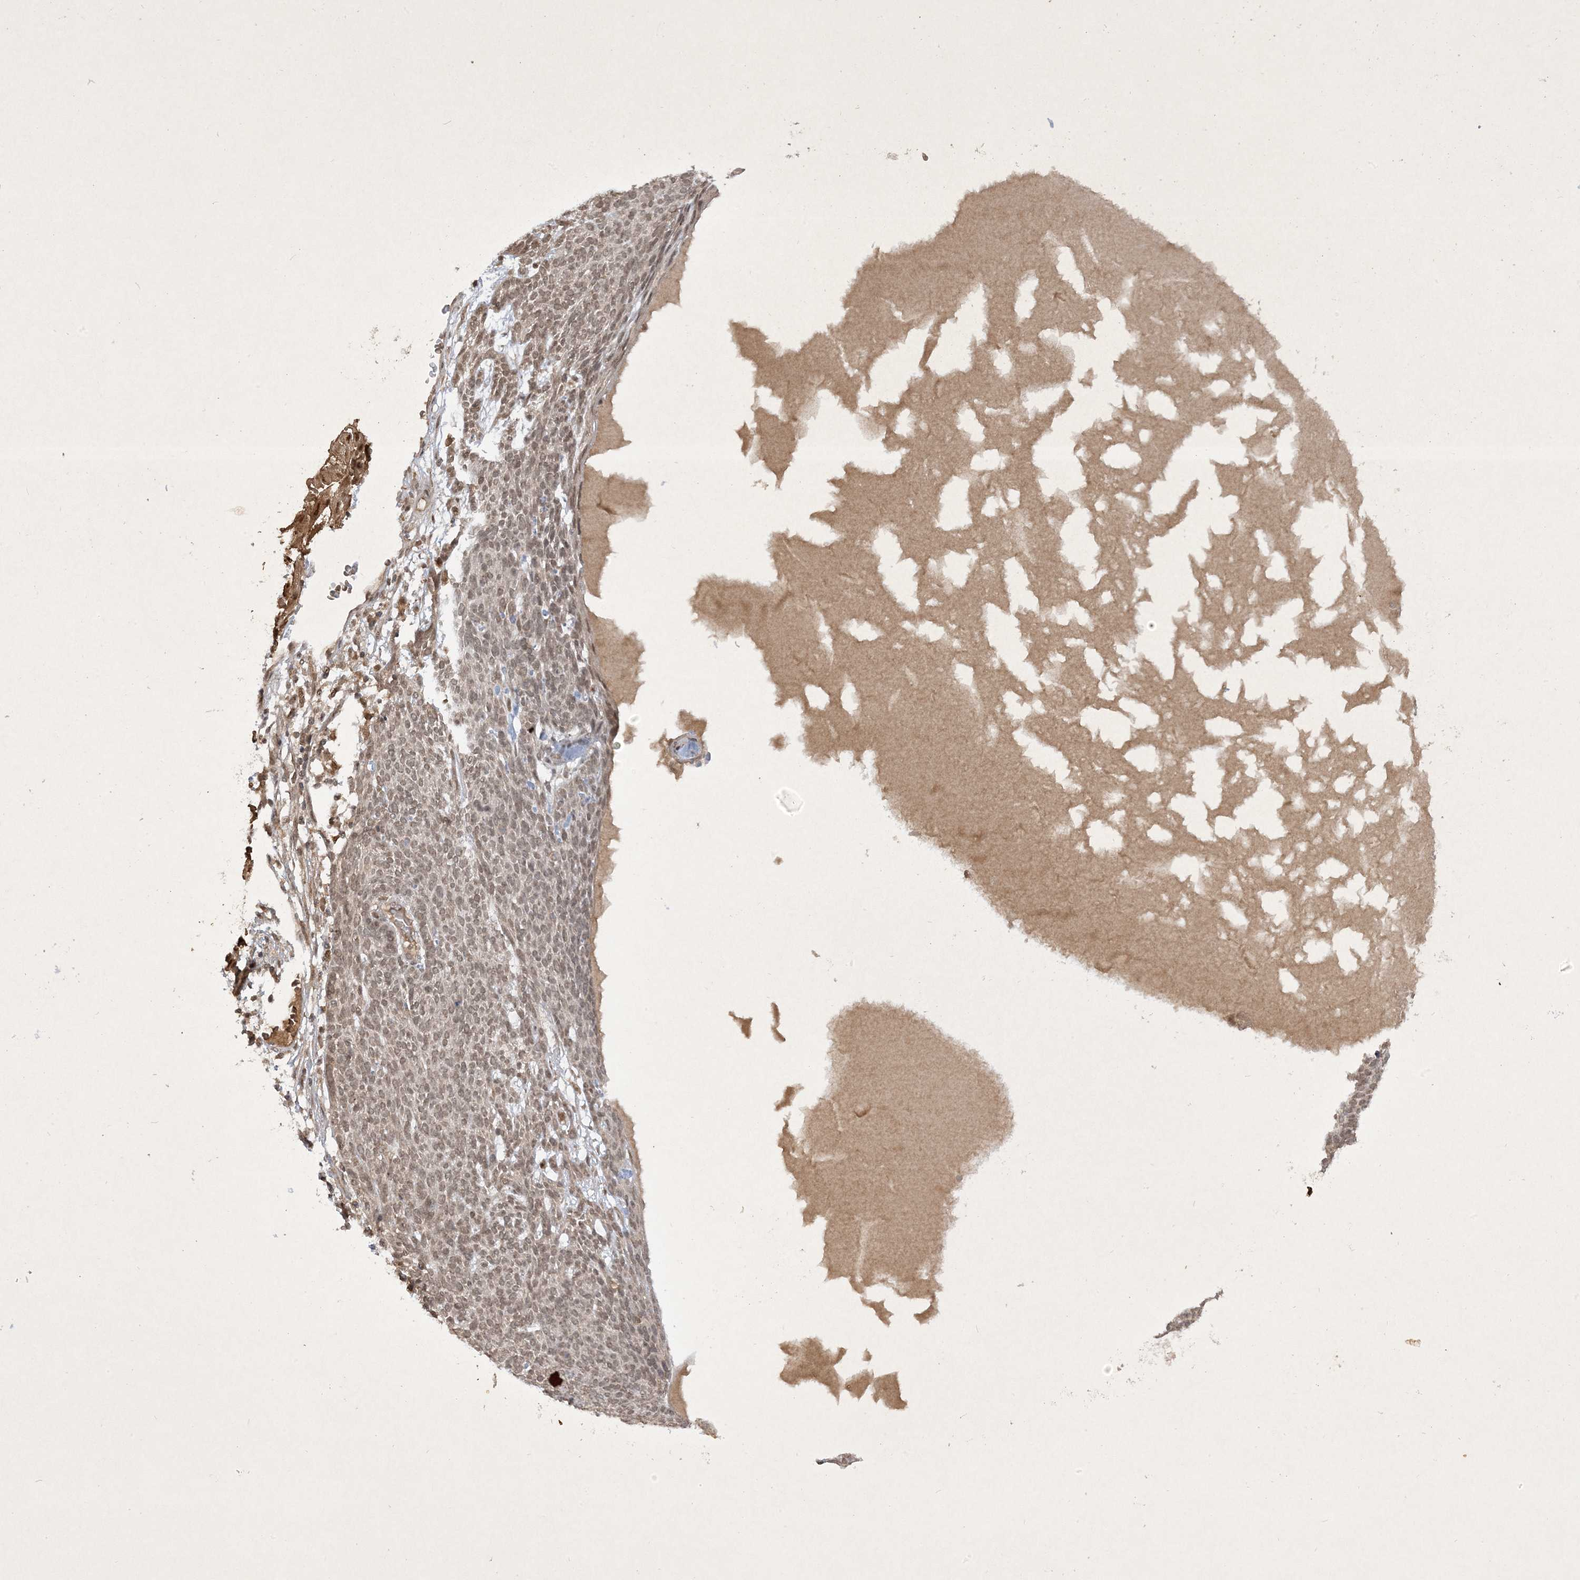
{"staining": {"intensity": "weak", "quantity": ">75%", "location": "nuclear"}, "tissue": "skin cancer", "cell_type": "Tumor cells", "image_type": "cancer", "snomed": [{"axis": "morphology", "description": "Squamous cell carcinoma, NOS"}, {"axis": "topography", "description": "Skin"}], "caption": "Immunohistochemistry staining of skin cancer (squamous cell carcinoma), which exhibits low levels of weak nuclear expression in about >75% of tumor cells indicating weak nuclear protein expression. The staining was performed using DAB (3,3'-diaminobenzidine) (brown) for protein detection and nuclei were counterstained in hematoxylin (blue).", "gene": "ZNF213", "patient": {"sex": "female", "age": 90}}